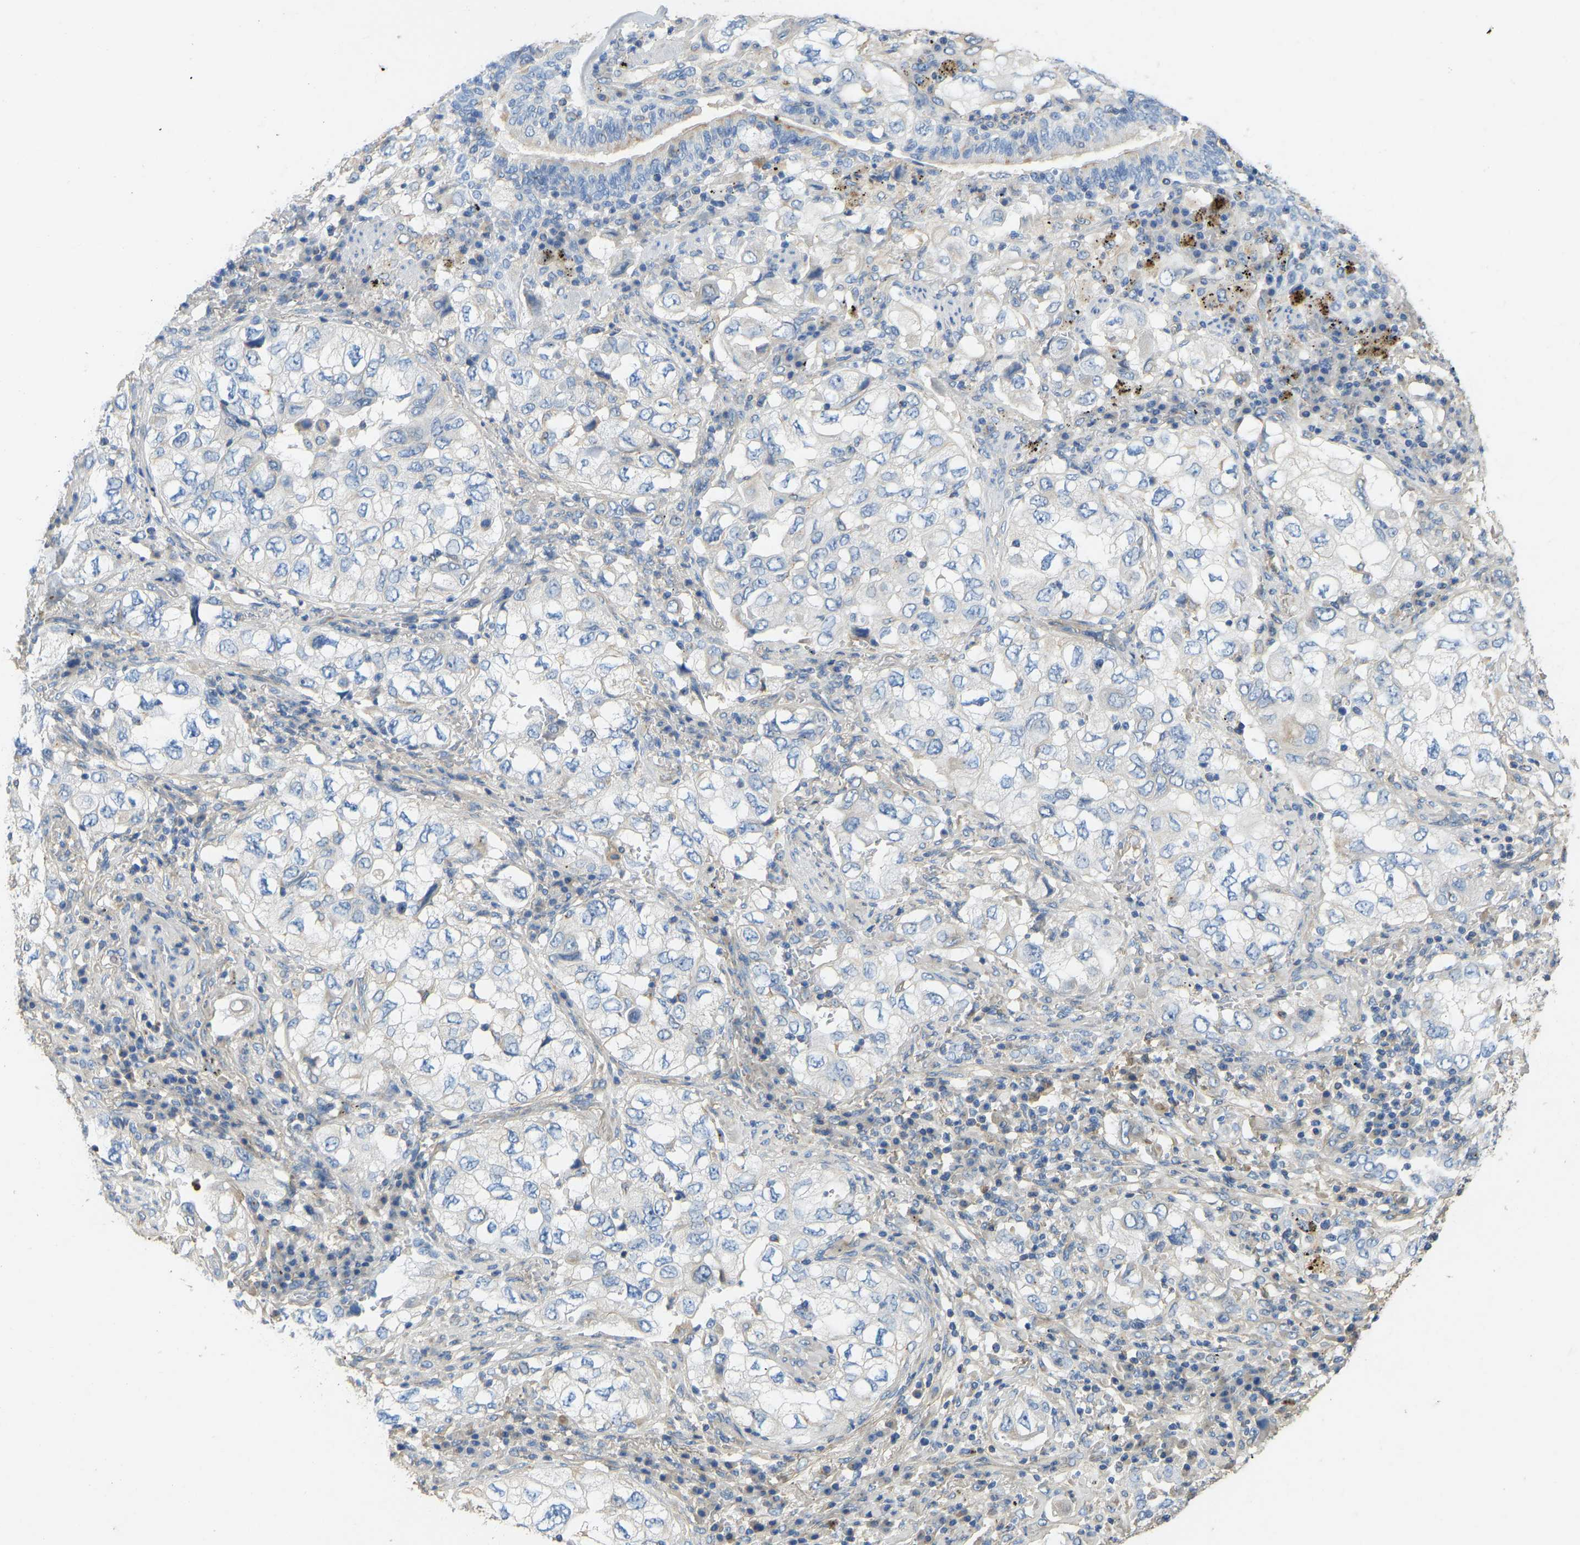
{"staining": {"intensity": "negative", "quantity": "none", "location": "none"}, "tissue": "lung cancer", "cell_type": "Tumor cells", "image_type": "cancer", "snomed": [{"axis": "morphology", "description": "Adenocarcinoma, NOS"}, {"axis": "topography", "description": "Lung"}], "caption": "Immunohistochemical staining of adenocarcinoma (lung) exhibits no significant expression in tumor cells.", "gene": "TECTA", "patient": {"sex": "male", "age": 64}}